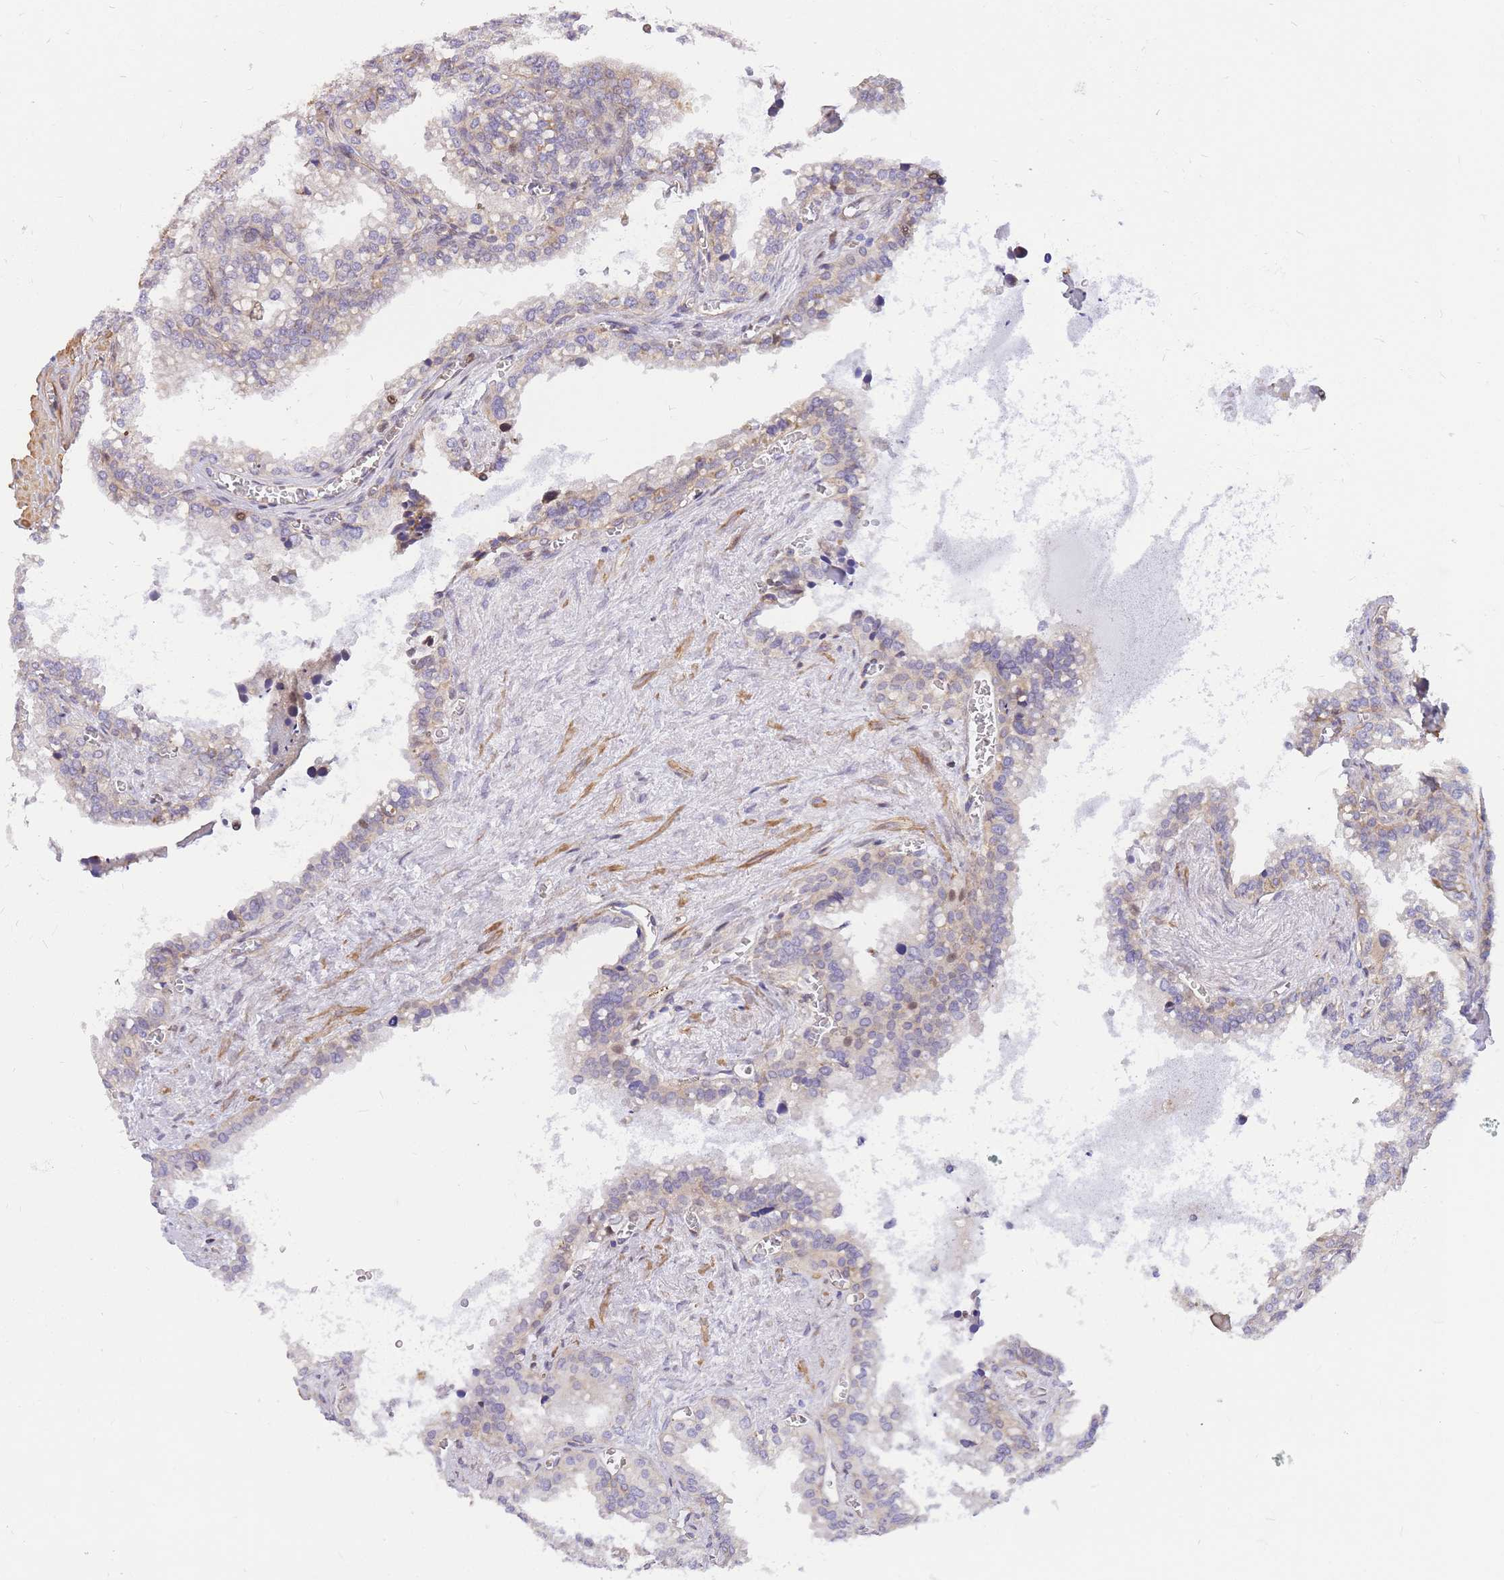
{"staining": {"intensity": "moderate", "quantity": "<25%", "location": "cytoplasmic/membranous"}, "tissue": "seminal vesicle", "cell_type": "Glandular cells", "image_type": "normal", "snomed": [{"axis": "morphology", "description": "Normal tissue, NOS"}, {"axis": "topography", "description": "Prostate"}, {"axis": "topography", "description": "Seminal veicle"}], "caption": "High-power microscopy captured an IHC image of benign seminal vesicle, revealing moderate cytoplasmic/membranous expression in approximately <25% of glandular cells. Nuclei are stained in blue.", "gene": "S100PBP", "patient": {"sex": "male", "age": 51}}